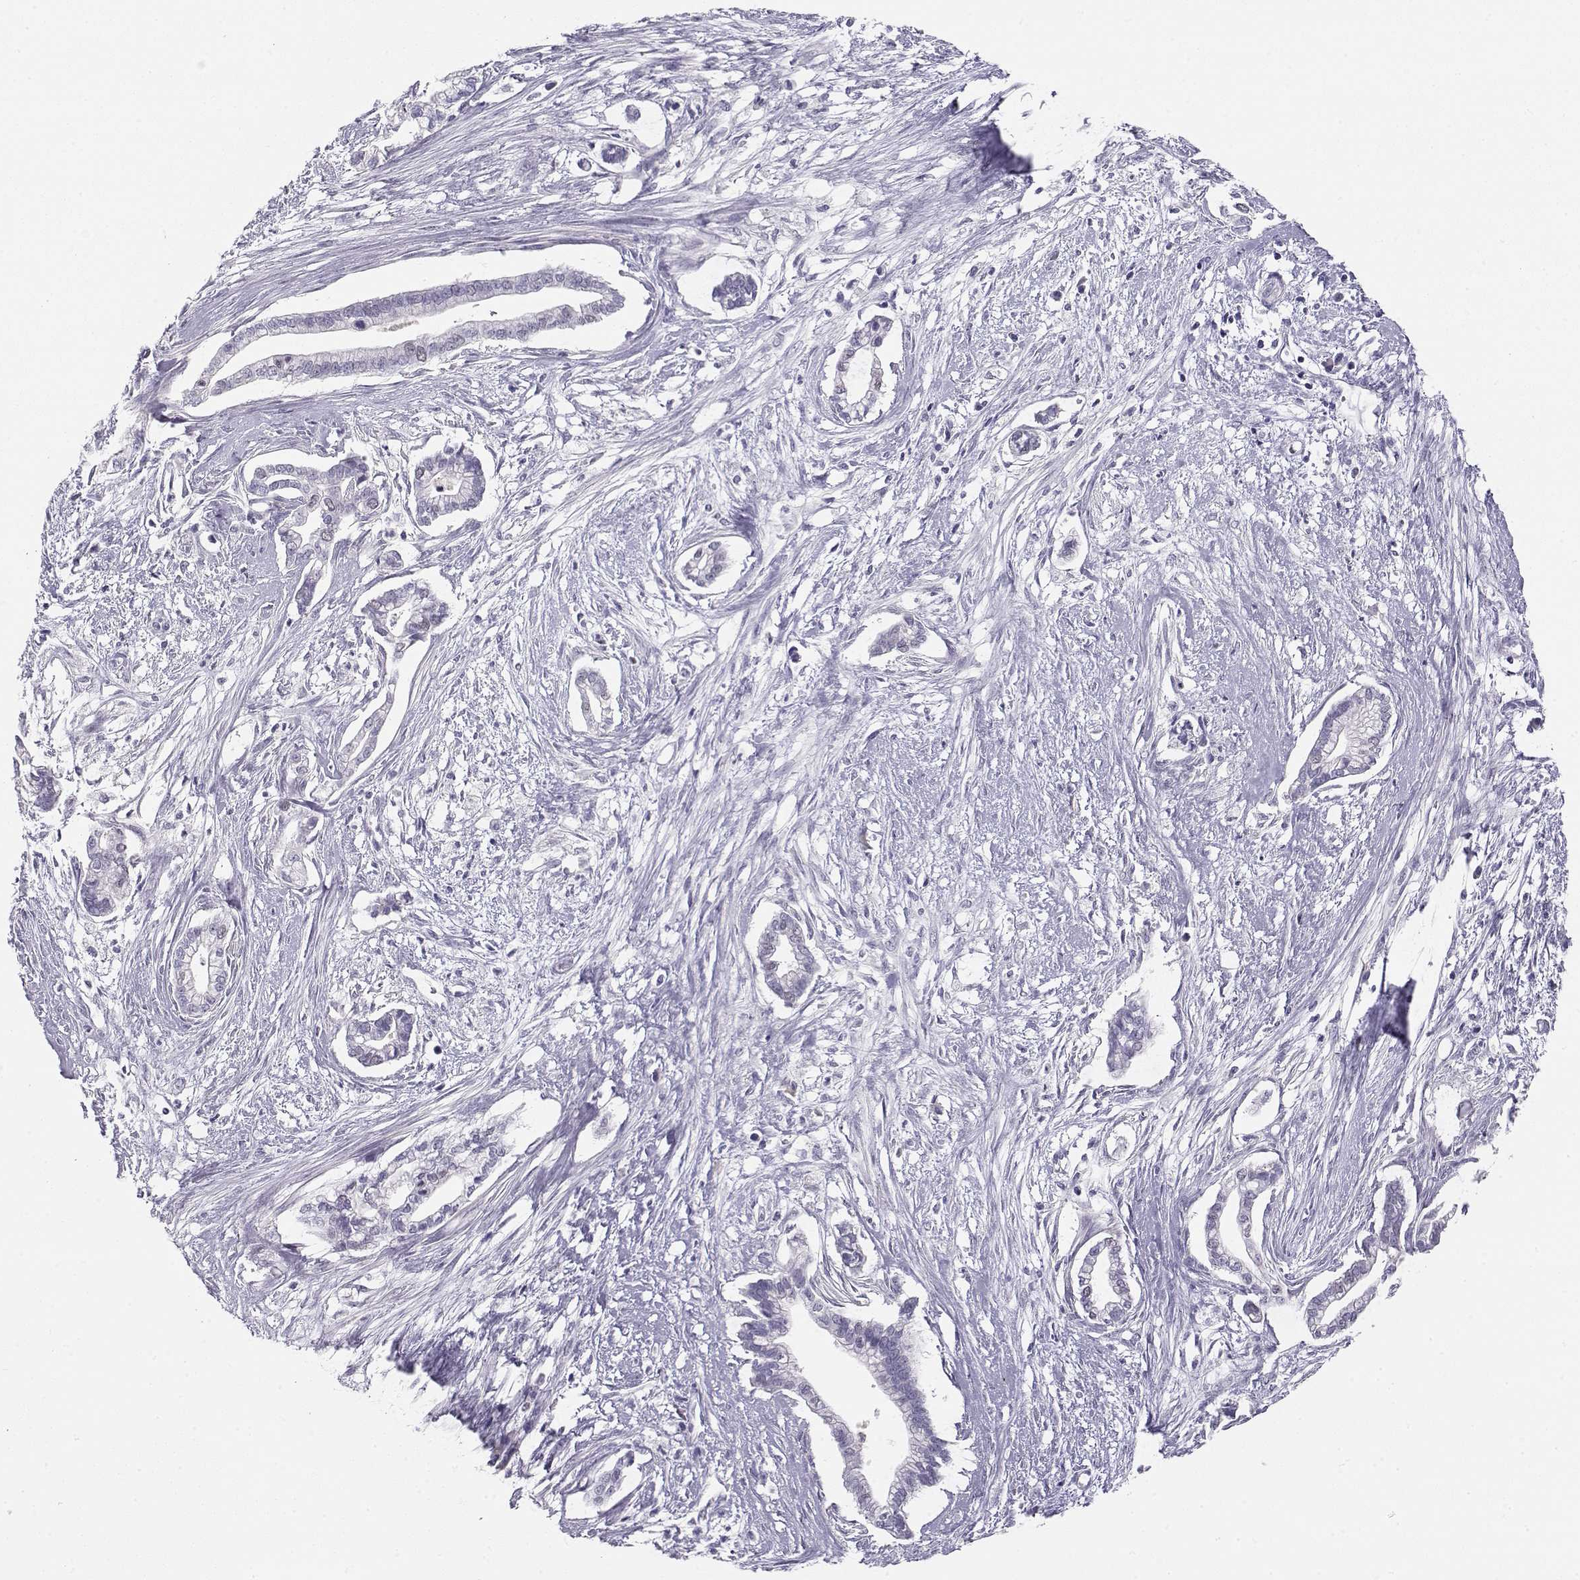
{"staining": {"intensity": "negative", "quantity": "none", "location": "none"}, "tissue": "cervical cancer", "cell_type": "Tumor cells", "image_type": "cancer", "snomed": [{"axis": "morphology", "description": "Adenocarcinoma, NOS"}, {"axis": "topography", "description": "Cervix"}], "caption": "This is an immunohistochemistry (IHC) histopathology image of human cervical cancer (adenocarcinoma). There is no positivity in tumor cells.", "gene": "OPN5", "patient": {"sex": "female", "age": 62}}